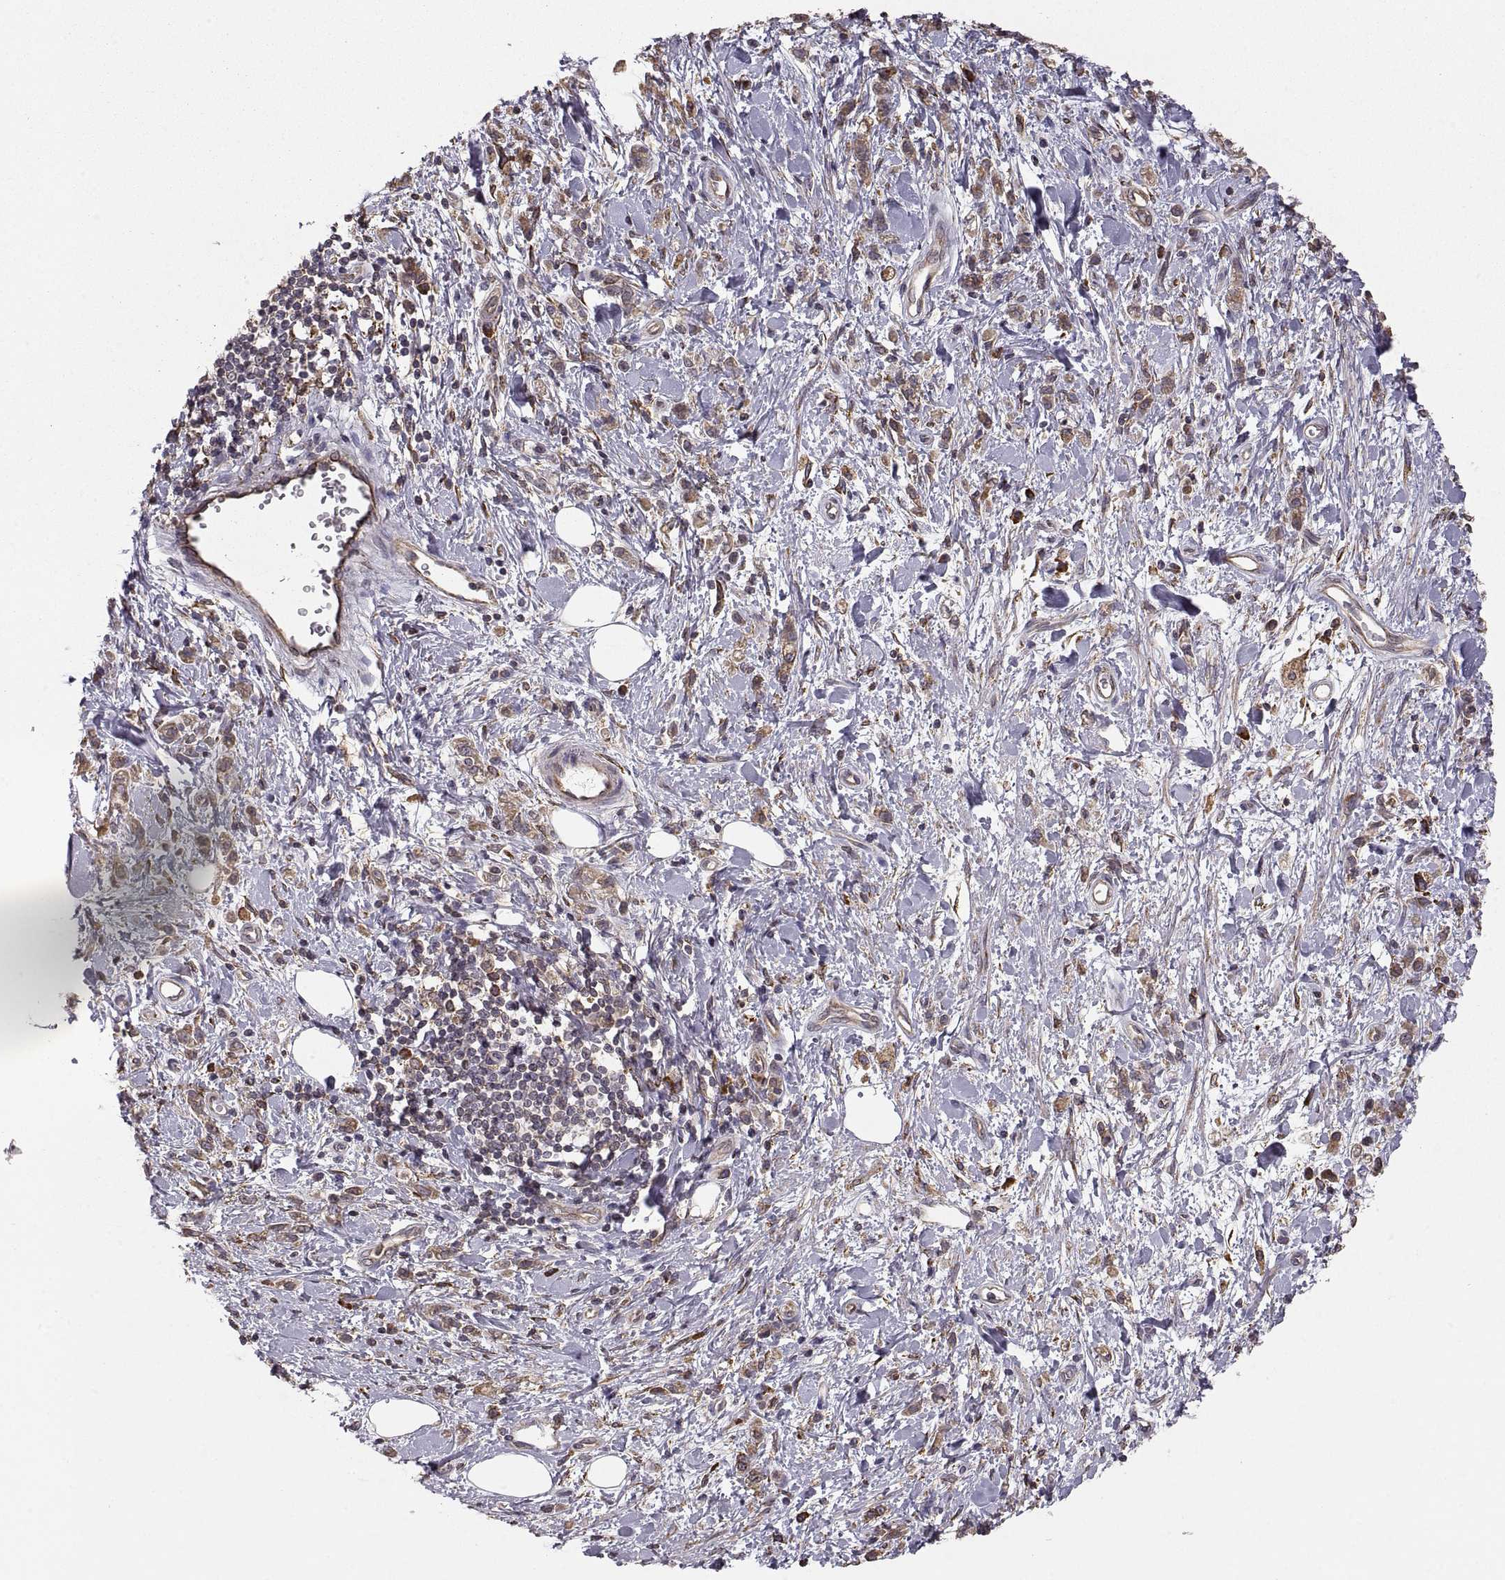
{"staining": {"intensity": "moderate", "quantity": "<25%", "location": "cytoplasmic/membranous"}, "tissue": "stomach cancer", "cell_type": "Tumor cells", "image_type": "cancer", "snomed": [{"axis": "morphology", "description": "Adenocarcinoma, NOS"}, {"axis": "topography", "description": "Stomach"}], "caption": "The image shows staining of adenocarcinoma (stomach), revealing moderate cytoplasmic/membranous protein expression (brown color) within tumor cells.", "gene": "PDIA3", "patient": {"sex": "male", "age": 77}}